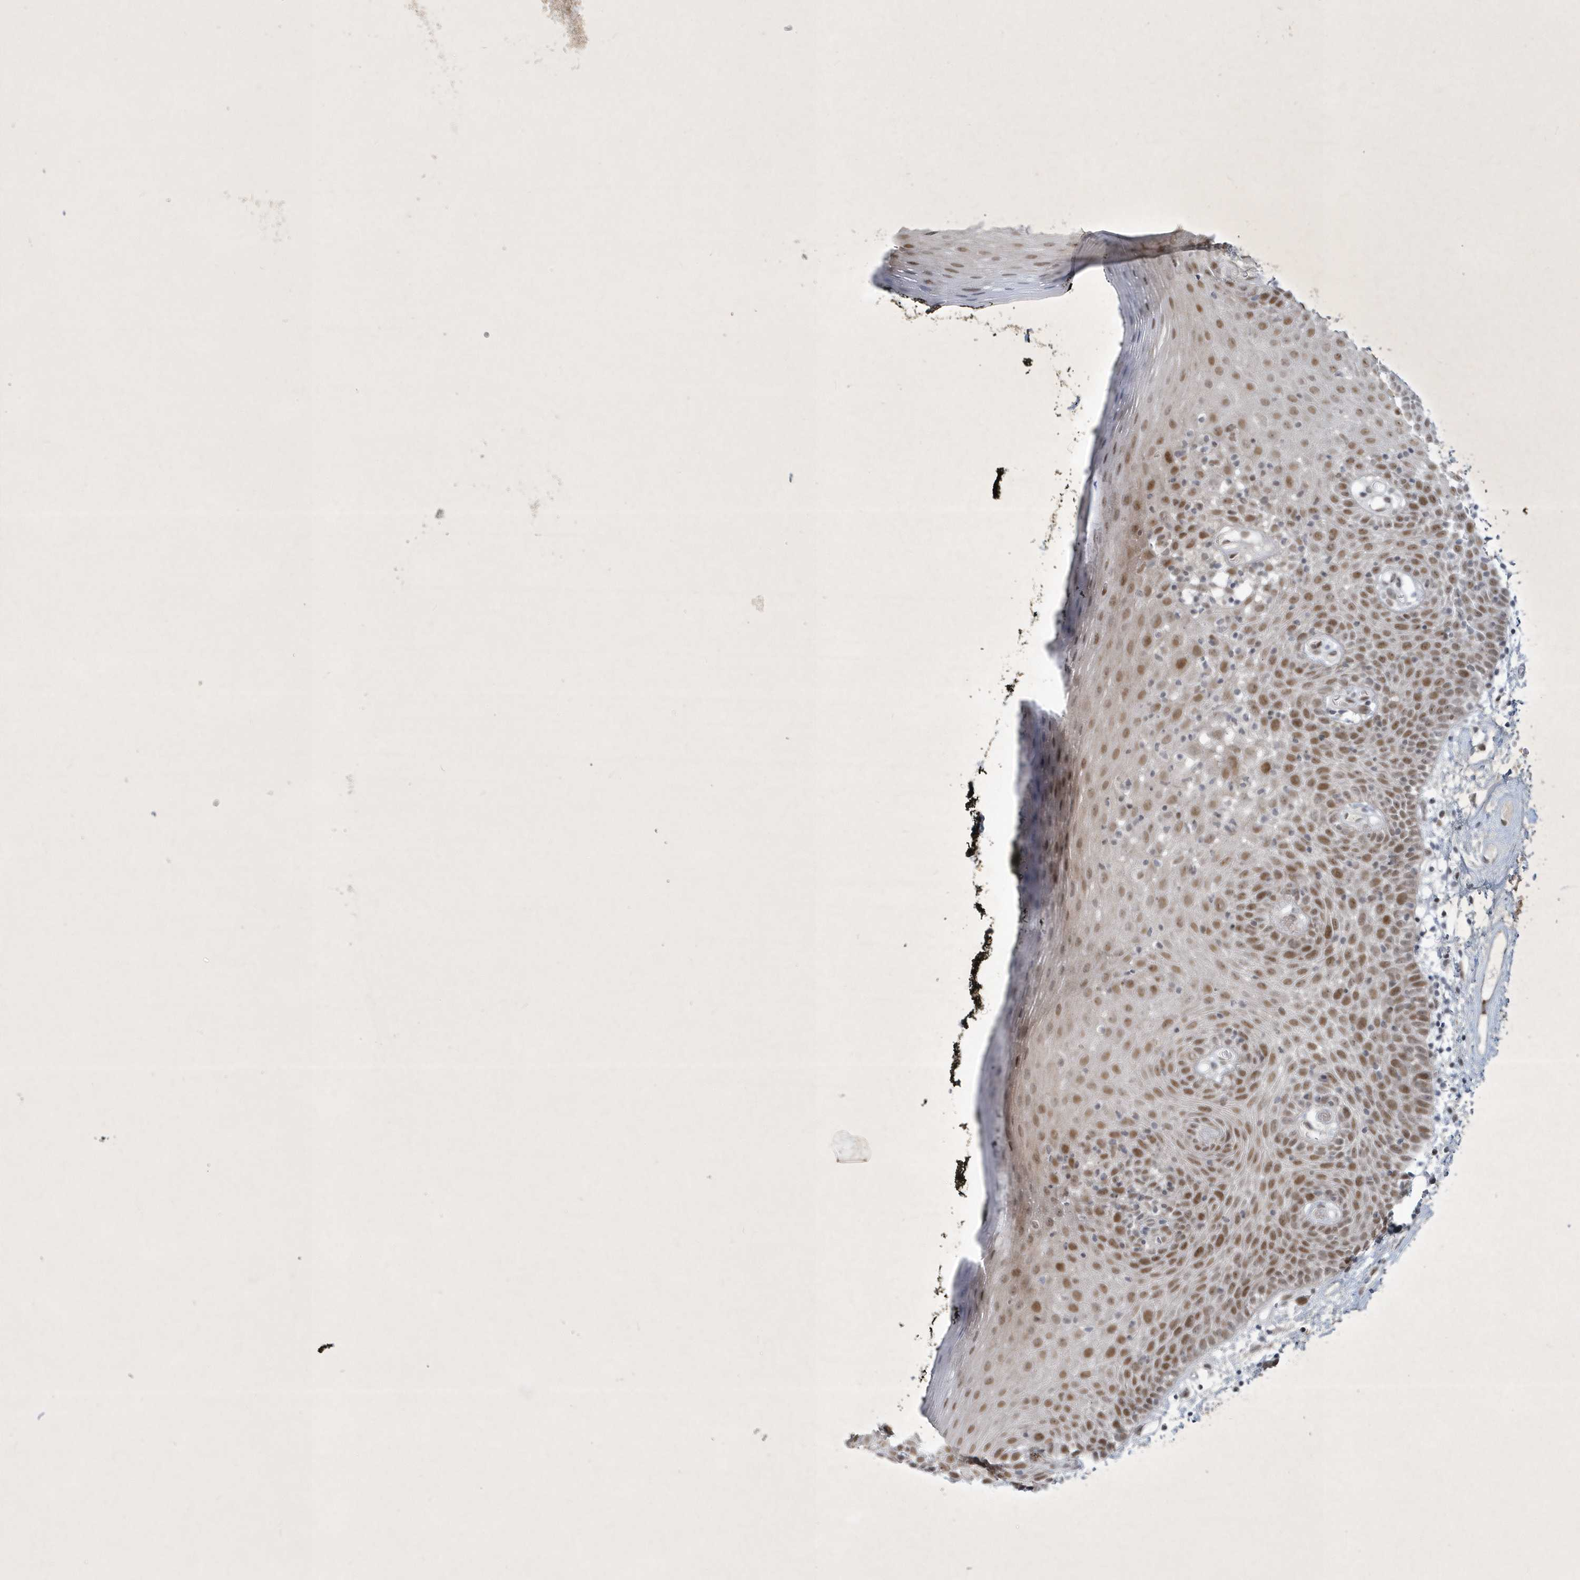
{"staining": {"intensity": "moderate", "quantity": ">75%", "location": "nuclear"}, "tissue": "oral mucosa", "cell_type": "Squamous epithelial cells", "image_type": "normal", "snomed": [{"axis": "morphology", "description": "Normal tissue, NOS"}, {"axis": "topography", "description": "Oral tissue"}], "caption": "This is a histology image of immunohistochemistry staining of unremarkable oral mucosa, which shows moderate expression in the nuclear of squamous epithelial cells.", "gene": "ZBTB9", "patient": {"sex": "male", "age": 74}}